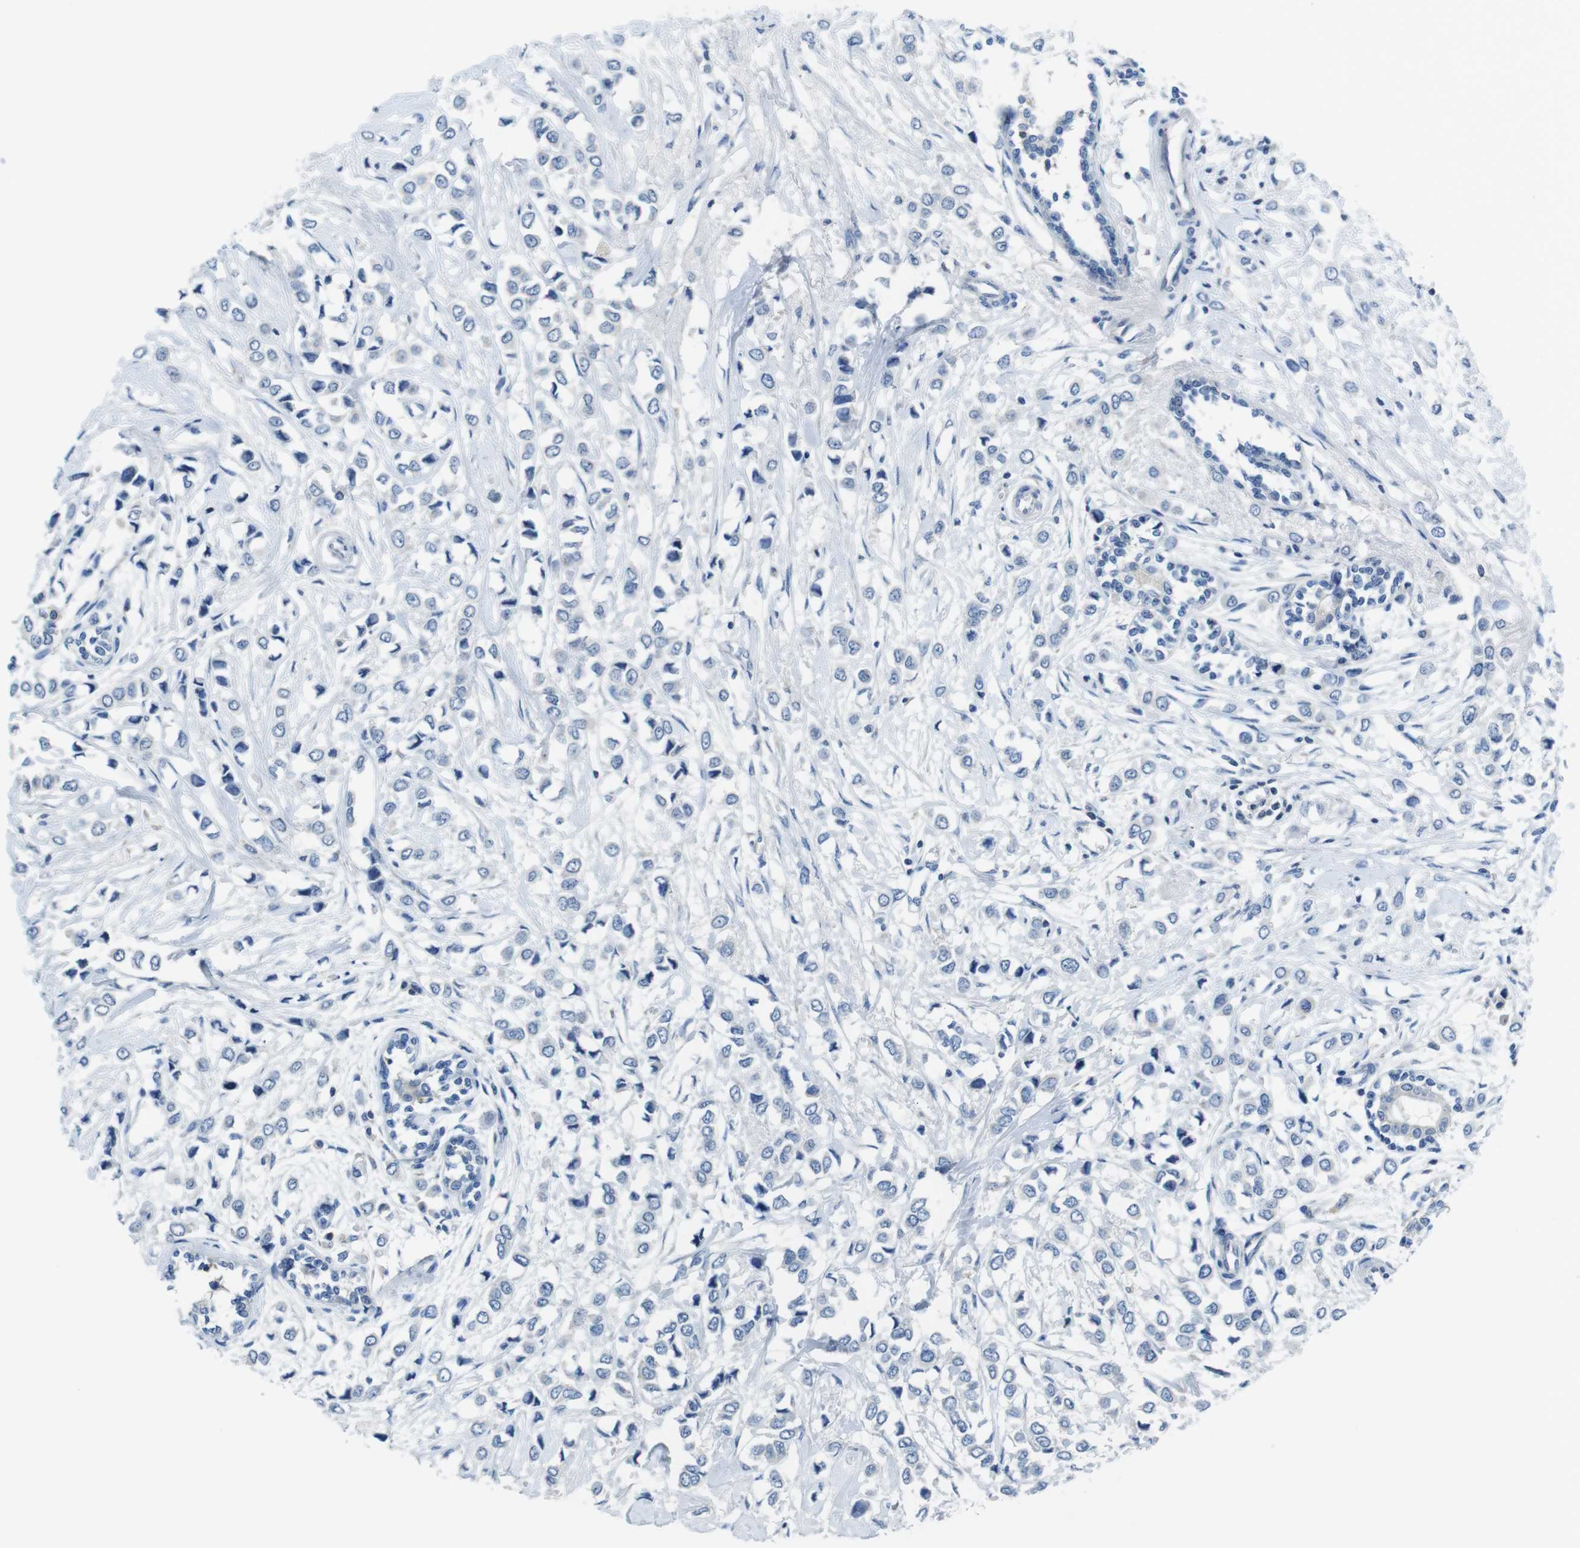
{"staining": {"intensity": "negative", "quantity": "none", "location": "none"}, "tissue": "breast cancer", "cell_type": "Tumor cells", "image_type": "cancer", "snomed": [{"axis": "morphology", "description": "Lobular carcinoma"}, {"axis": "topography", "description": "Breast"}], "caption": "There is no significant positivity in tumor cells of breast cancer (lobular carcinoma).", "gene": "PIK3CD", "patient": {"sex": "female", "age": 51}}